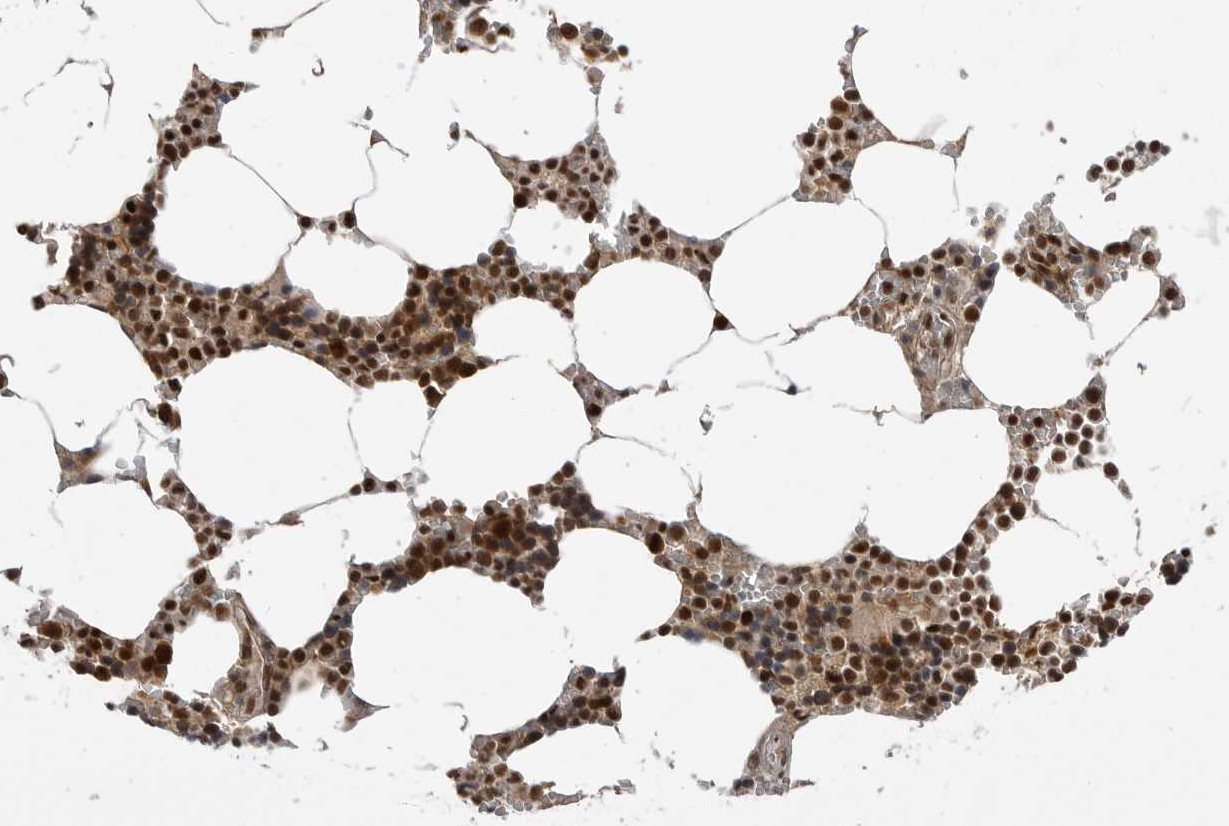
{"staining": {"intensity": "strong", "quantity": ">75%", "location": "nuclear"}, "tissue": "bone marrow", "cell_type": "Hematopoietic cells", "image_type": "normal", "snomed": [{"axis": "morphology", "description": "Normal tissue, NOS"}, {"axis": "topography", "description": "Bone marrow"}], "caption": "Immunohistochemistry of unremarkable bone marrow reveals high levels of strong nuclear staining in approximately >75% of hematopoietic cells.", "gene": "PPP1R8", "patient": {"sex": "male", "age": 70}}